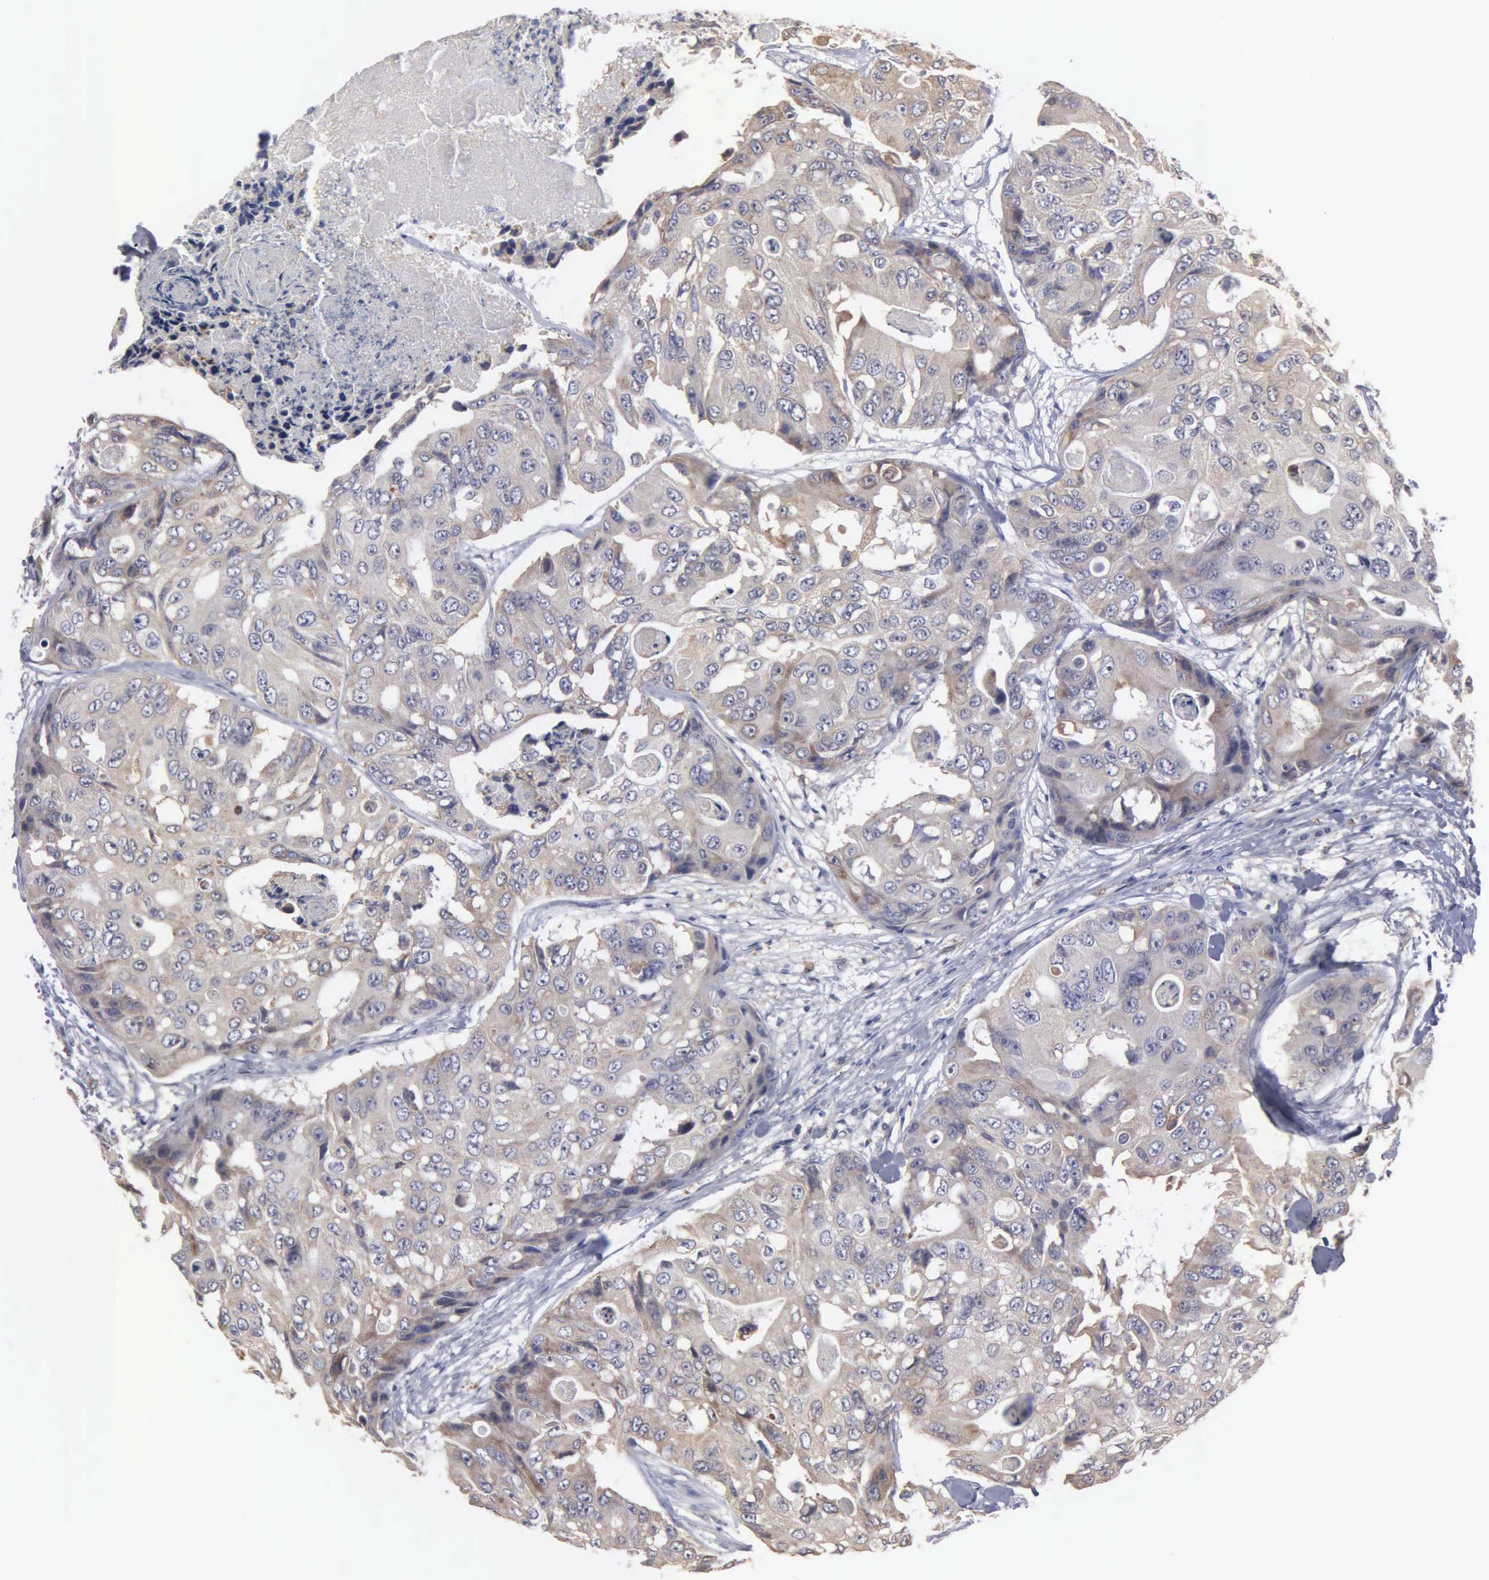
{"staining": {"intensity": "weak", "quantity": "<25%", "location": "cytoplasmic/membranous"}, "tissue": "colorectal cancer", "cell_type": "Tumor cells", "image_type": "cancer", "snomed": [{"axis": "morphology", "description": "Adenocarcinoma, NOS"}, {"axis": "topography", "description": "Colon"}], "caption": "Protein analysis of colorectal cancer exhibits no significant staining in tumor cells.", "gene": "LIN52", "patient": {"sex": "female", "age": 86}}